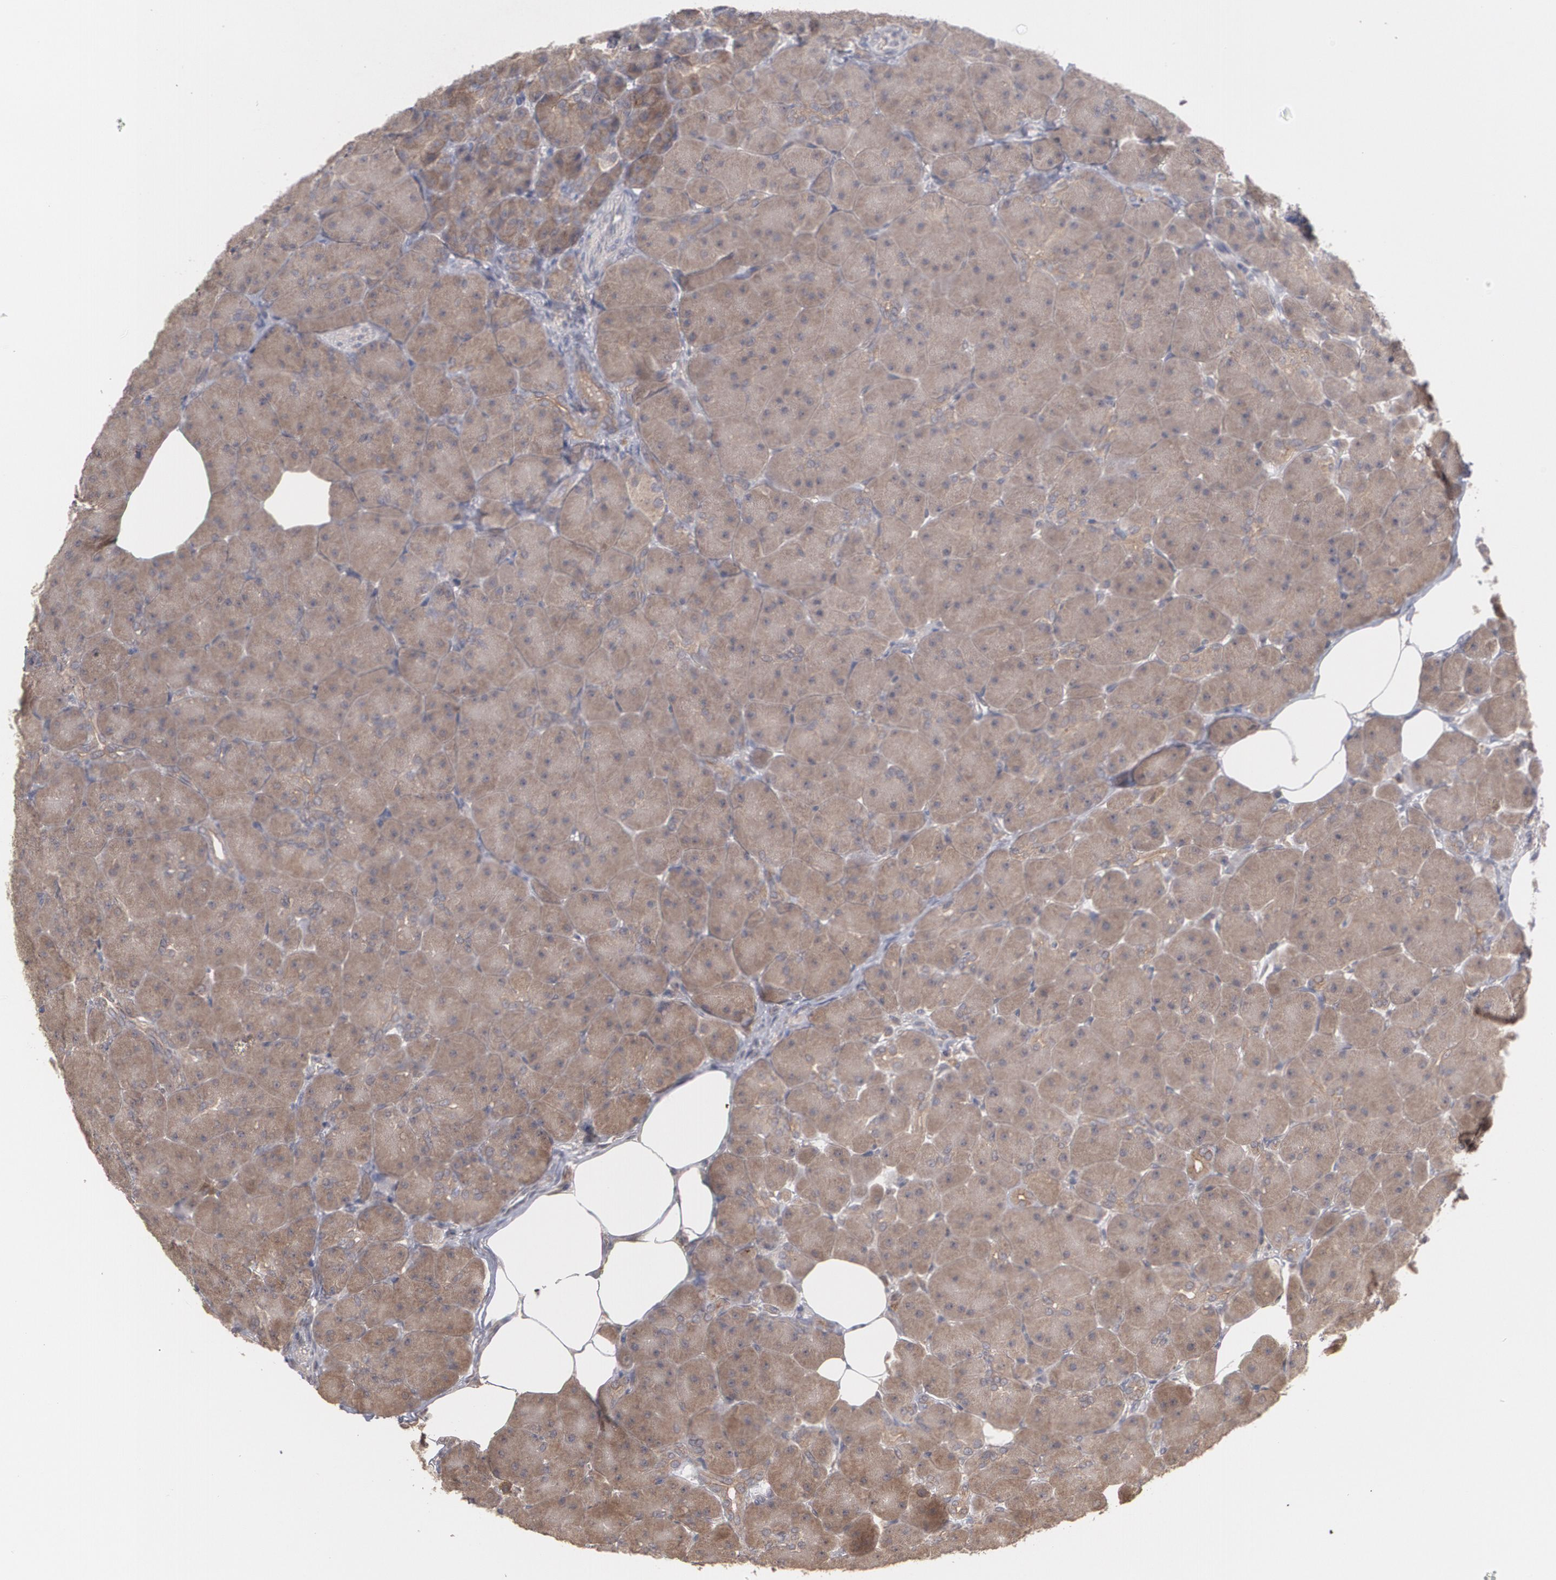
{"staining": {"intensity": "moderate", "quantity": ">75%", "location": "cytoplasmic/membranous"}, "tissue": "pancreas", "cell_type": "Exocrine glandular cells", "image_type": "normal", "snomed": [{"axis": "morphology", "description": "Normal tissue, NOS"}, {"axis": "topography", "description": "Pancreas"}], "caption": "Human pancreas stained with a brown dye displays moderate cytoplasmic/membranous positive expression in about >75% of exocrine glandular cells.", "gene": "ARF6", "patient": {"sex": "male", "age": 66}}